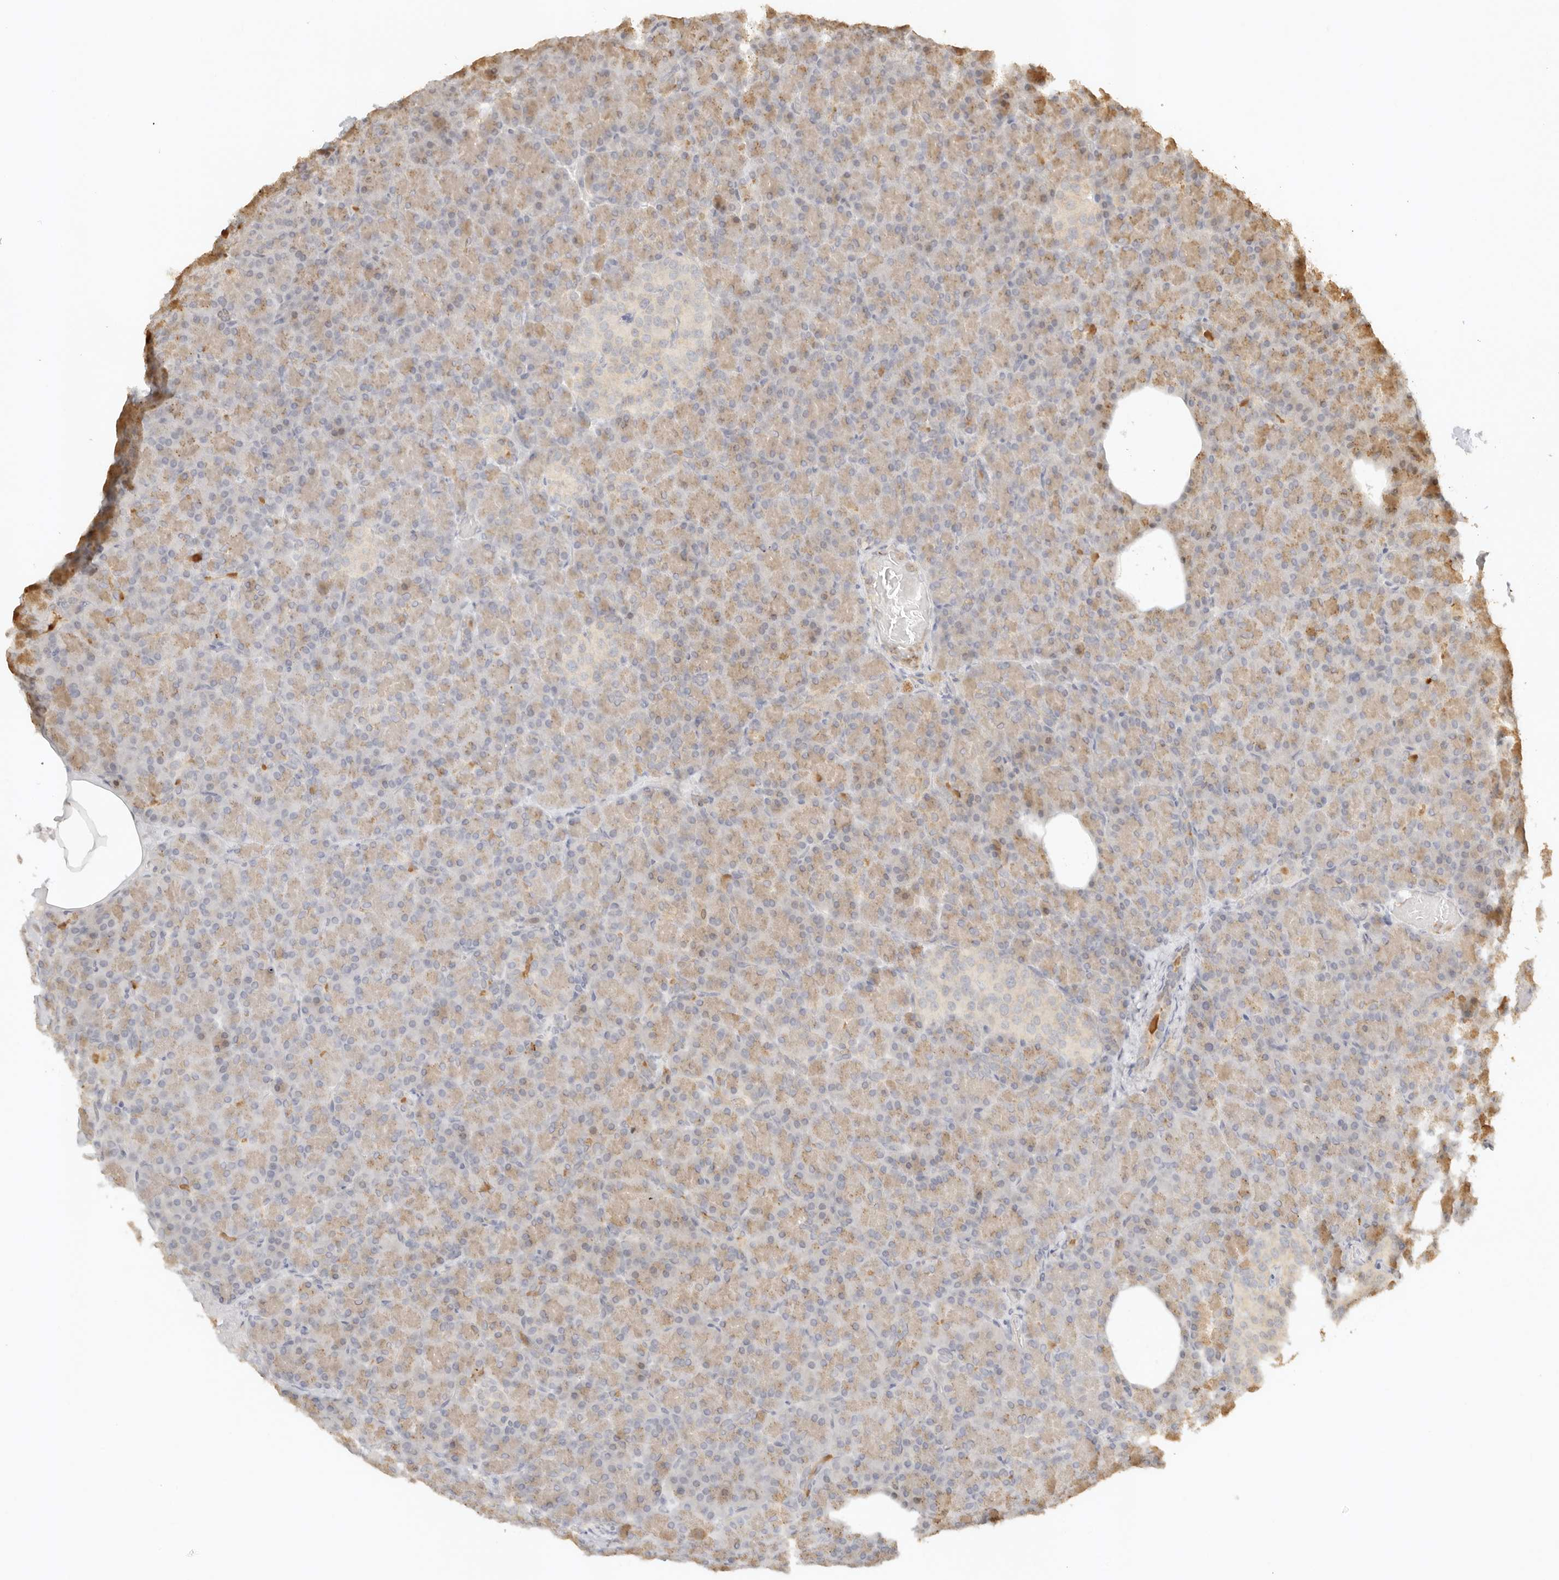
{"staining": {"intensity": "moderate", "quantity": "25%-75%", "location": "cytoplasmic/membranous"}, "tissue": "pancreas", "cell_type": "Exocrine glandular cells", "image_type": "normal", "snomed": [{"axis": "morphology", "description": "Normal tissue, NOS"}, {"axis": "topography", "description": "Pancreas"}], "caption": "Pancreas stained with DAB immunohistochemistry demonstrates medium levels of moderate cytoplasmic/membranous staining in about 25%-75% of exocrine glandular cells.", "gene": "KIF2B", "patient": {"sex": "female", "age": 43}}